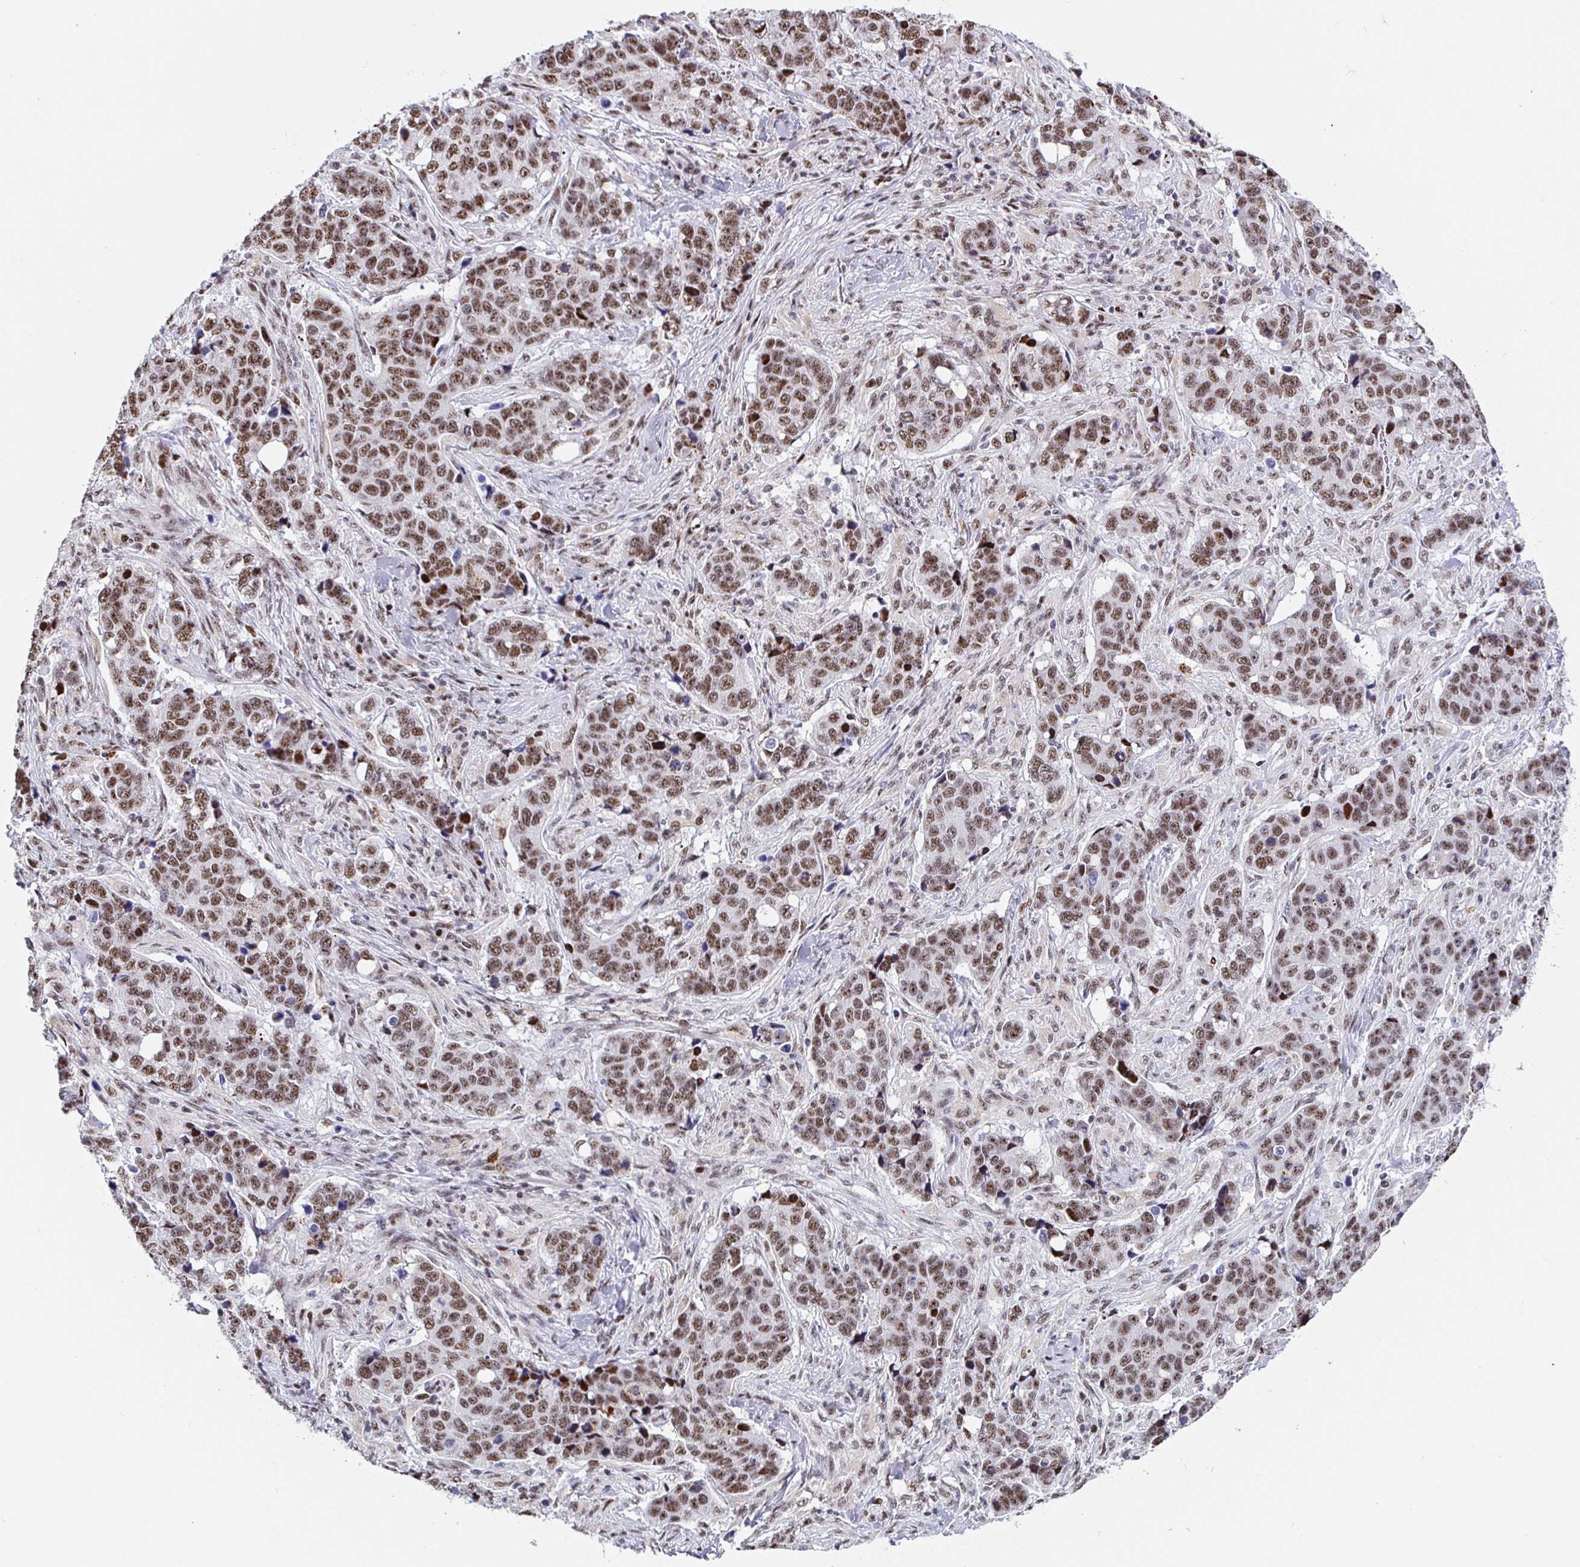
{"staining": {"intensity": "moderate", "quantity": ">75%", "location": "nuclear"}, "tissue": "lung cancer", "cell_type": "Tumor cells", "image_type": "cancer", "snomed": [{"axis": "morphology", "description": "Squamous cell carcinoma, NOS"}, {"axis": "topography", "description": "Lymph node"}, {"axis": "topography", "description": "Lung"}], "caption": "This histopathology image shows IHC staining of squamous cell carcinoma (lung), with medium moderate nuclear staining in about >75% of tumor cells.", "gene": "SETD5", "patient": {"sex": "male", "age": 61}}